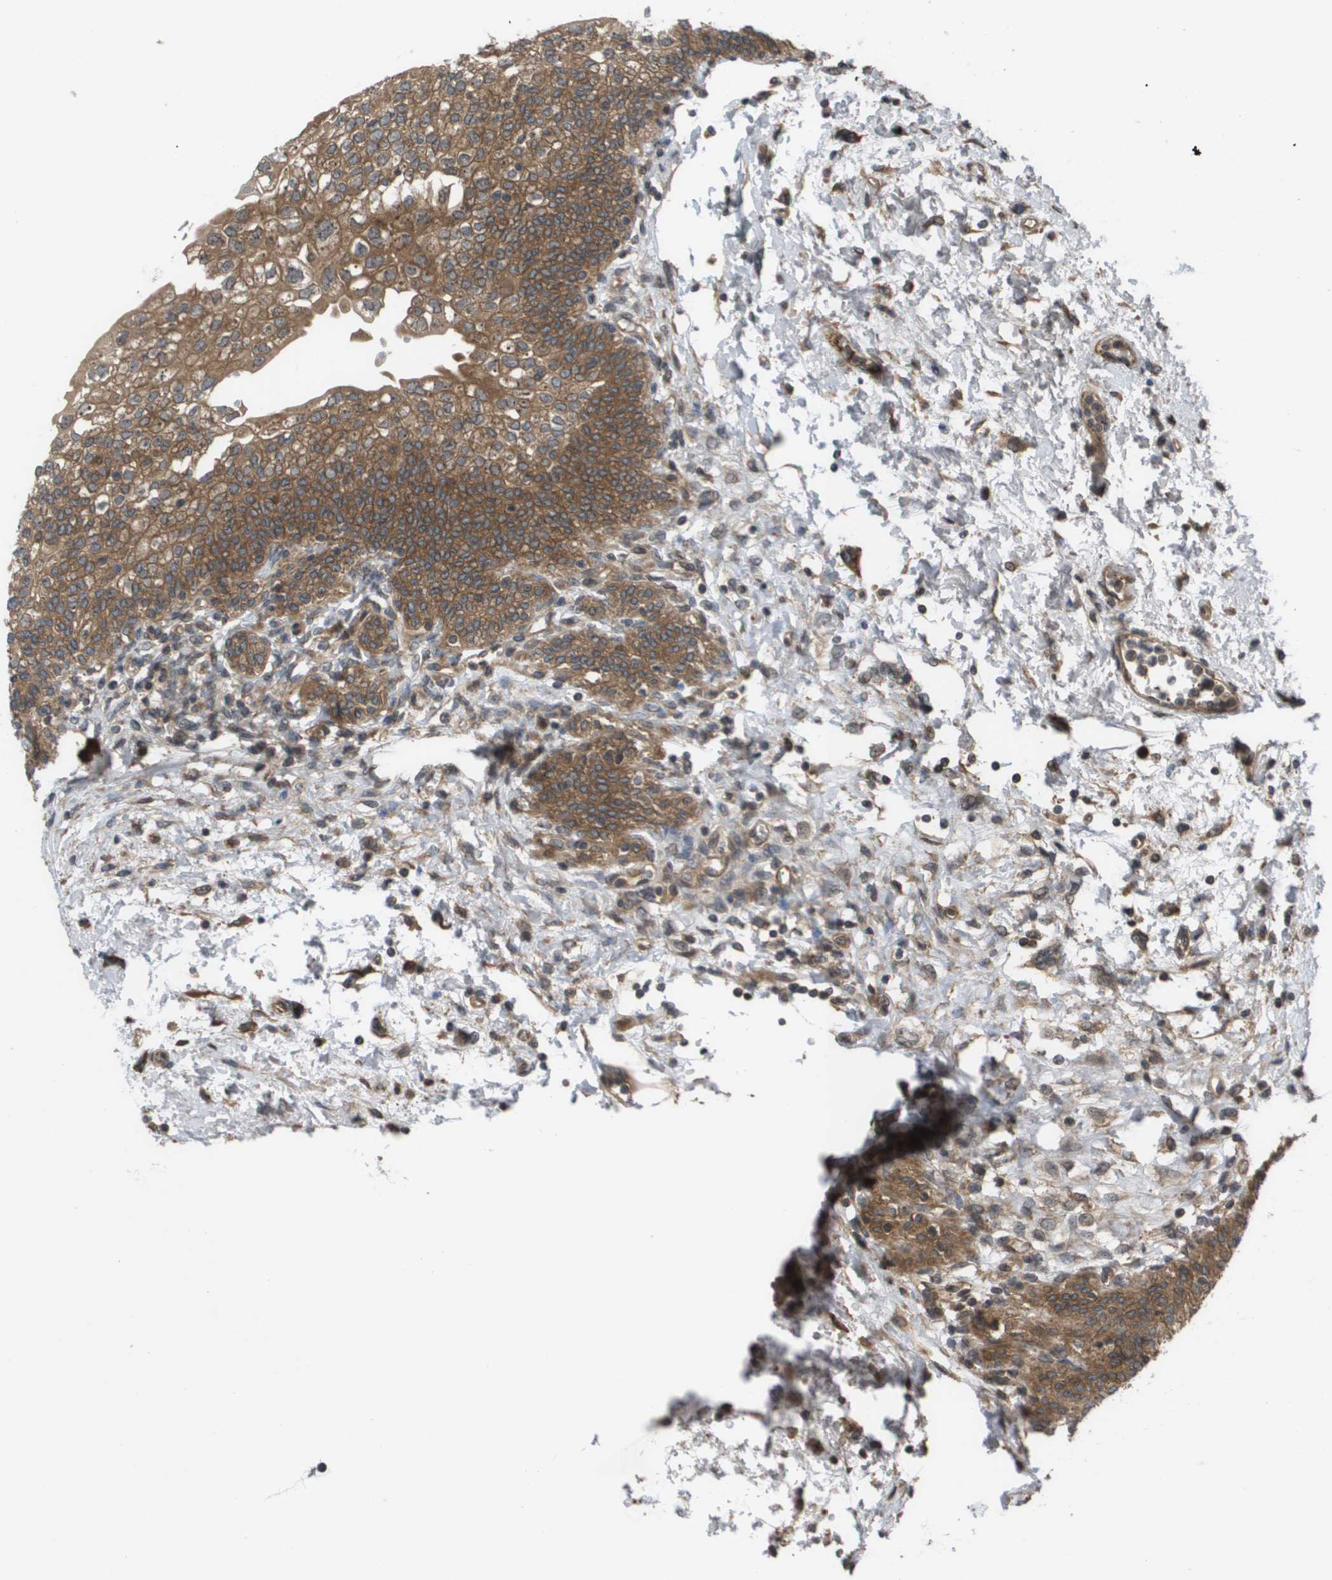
{"staining": {"intensity": "moderate", "quantity": ">75%", "location": "cytoplasmic/membranous"}, "tissue": "urinary bladder", "cell_type": "Urothelial cells", "image_type": "normal", "snomed": [{"axis": "morphology", "description": "Normal tissue, NOS"}, {"axis": "topography", "description": "Urinary bladder"}], "caption": "A medium amount of moderate cytoplasmic/membranous expression is identified in approximately >75% of urothelial cells in unremarkable urinary bladder.", "gene": "CTPS2", "patient": {"sex": "male", "age": 55}}